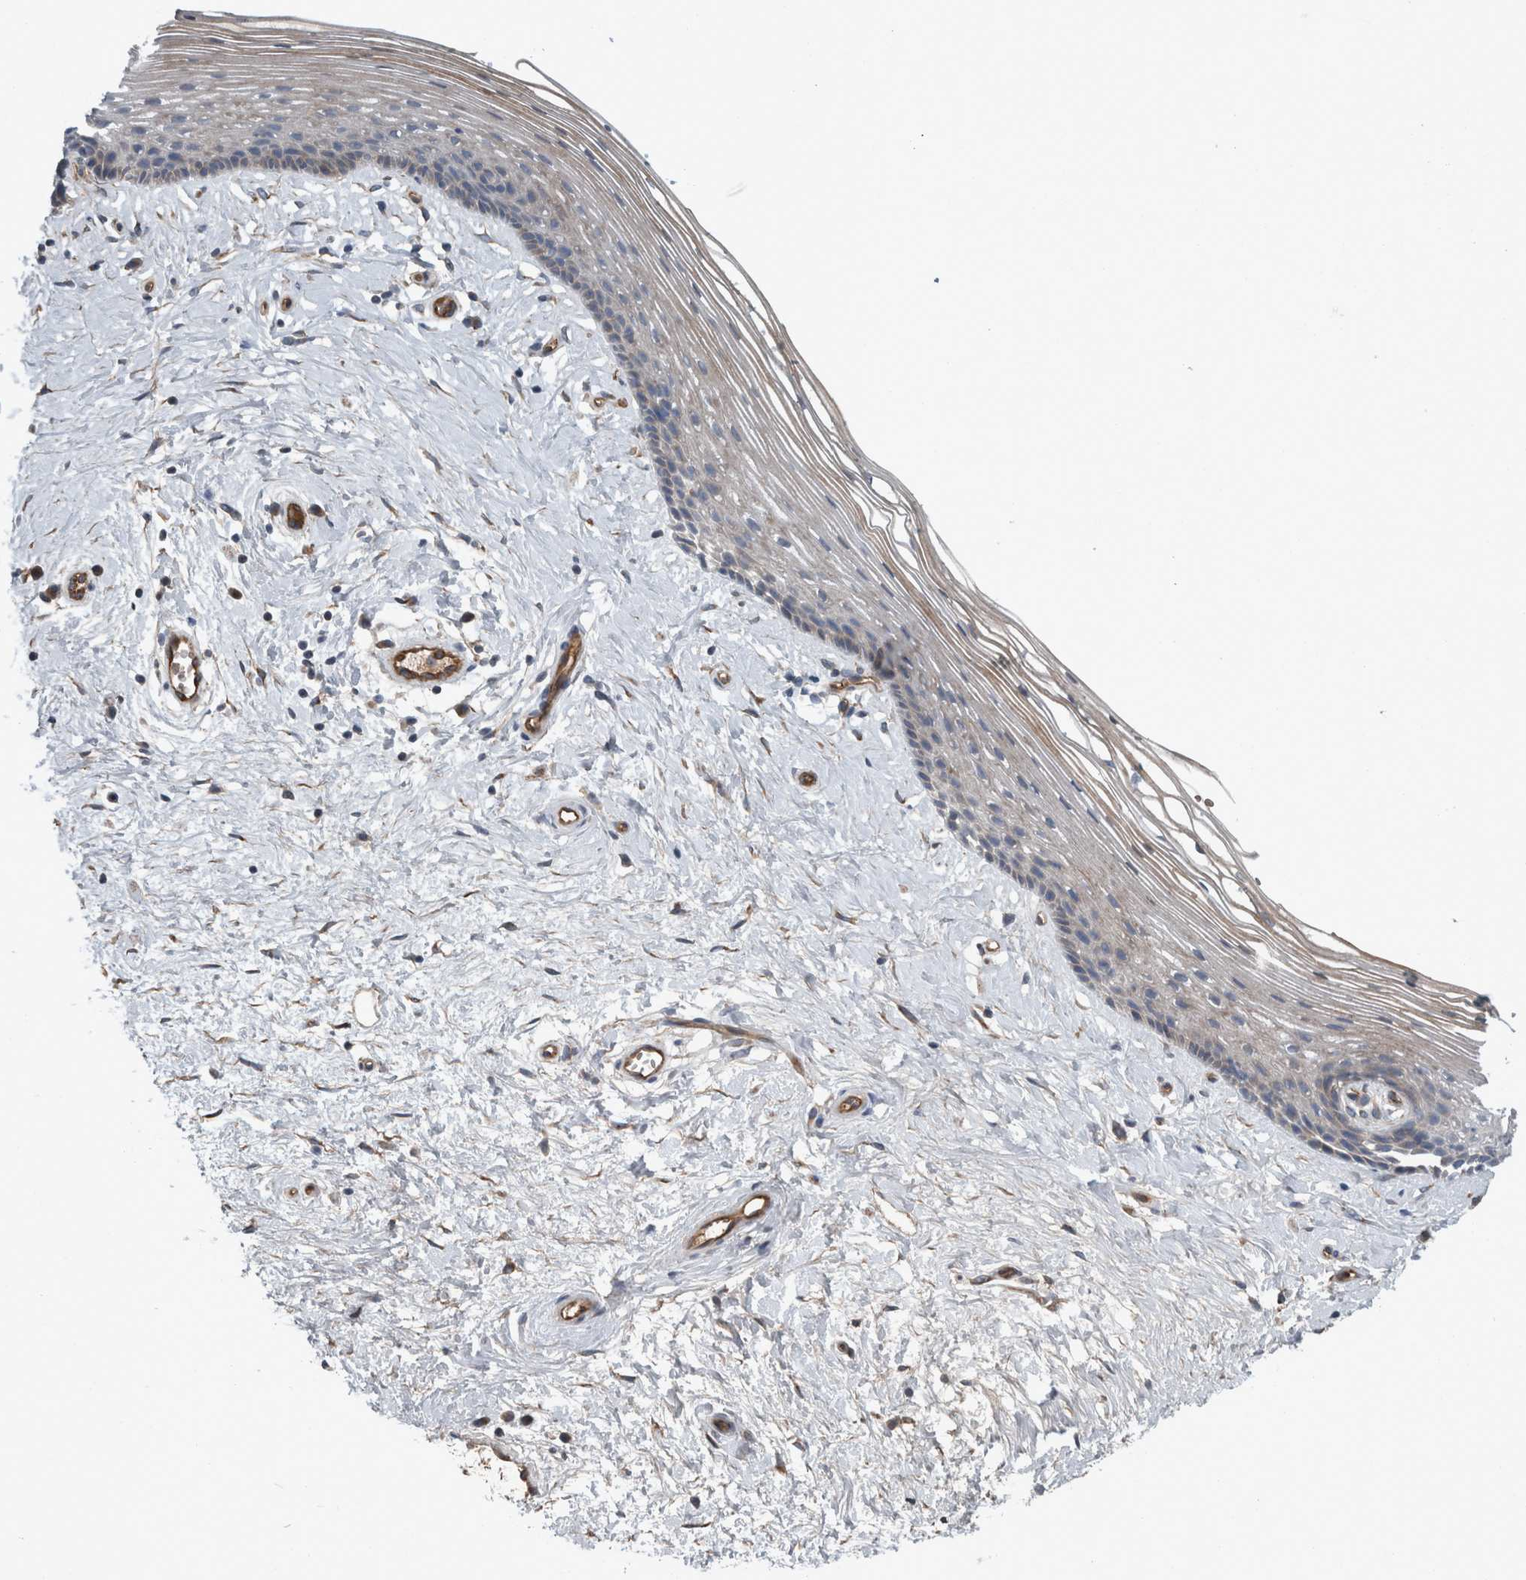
{"staining": {"intensity": "moderate", "quantity": "<25%", "location": "cytoplasmic/membranous"}, "tissue": "vagina", "cell_type": "Squamous epithelial cells", "image_type": "normal", "snomed": [{"axis": "morphology", "description": "Normal tissue, NOS"}, {"axis": "topography", "description": "Vagina"}], "caption": "This micrograph demonstrates IHC staining of normal human vagina, with low moderate cytoplasmic/membranous positivity in approximately <25% of squamous epithelial cells.", "gene": "GLT8D2", "patient": {"sex": "female", "age": 46}}